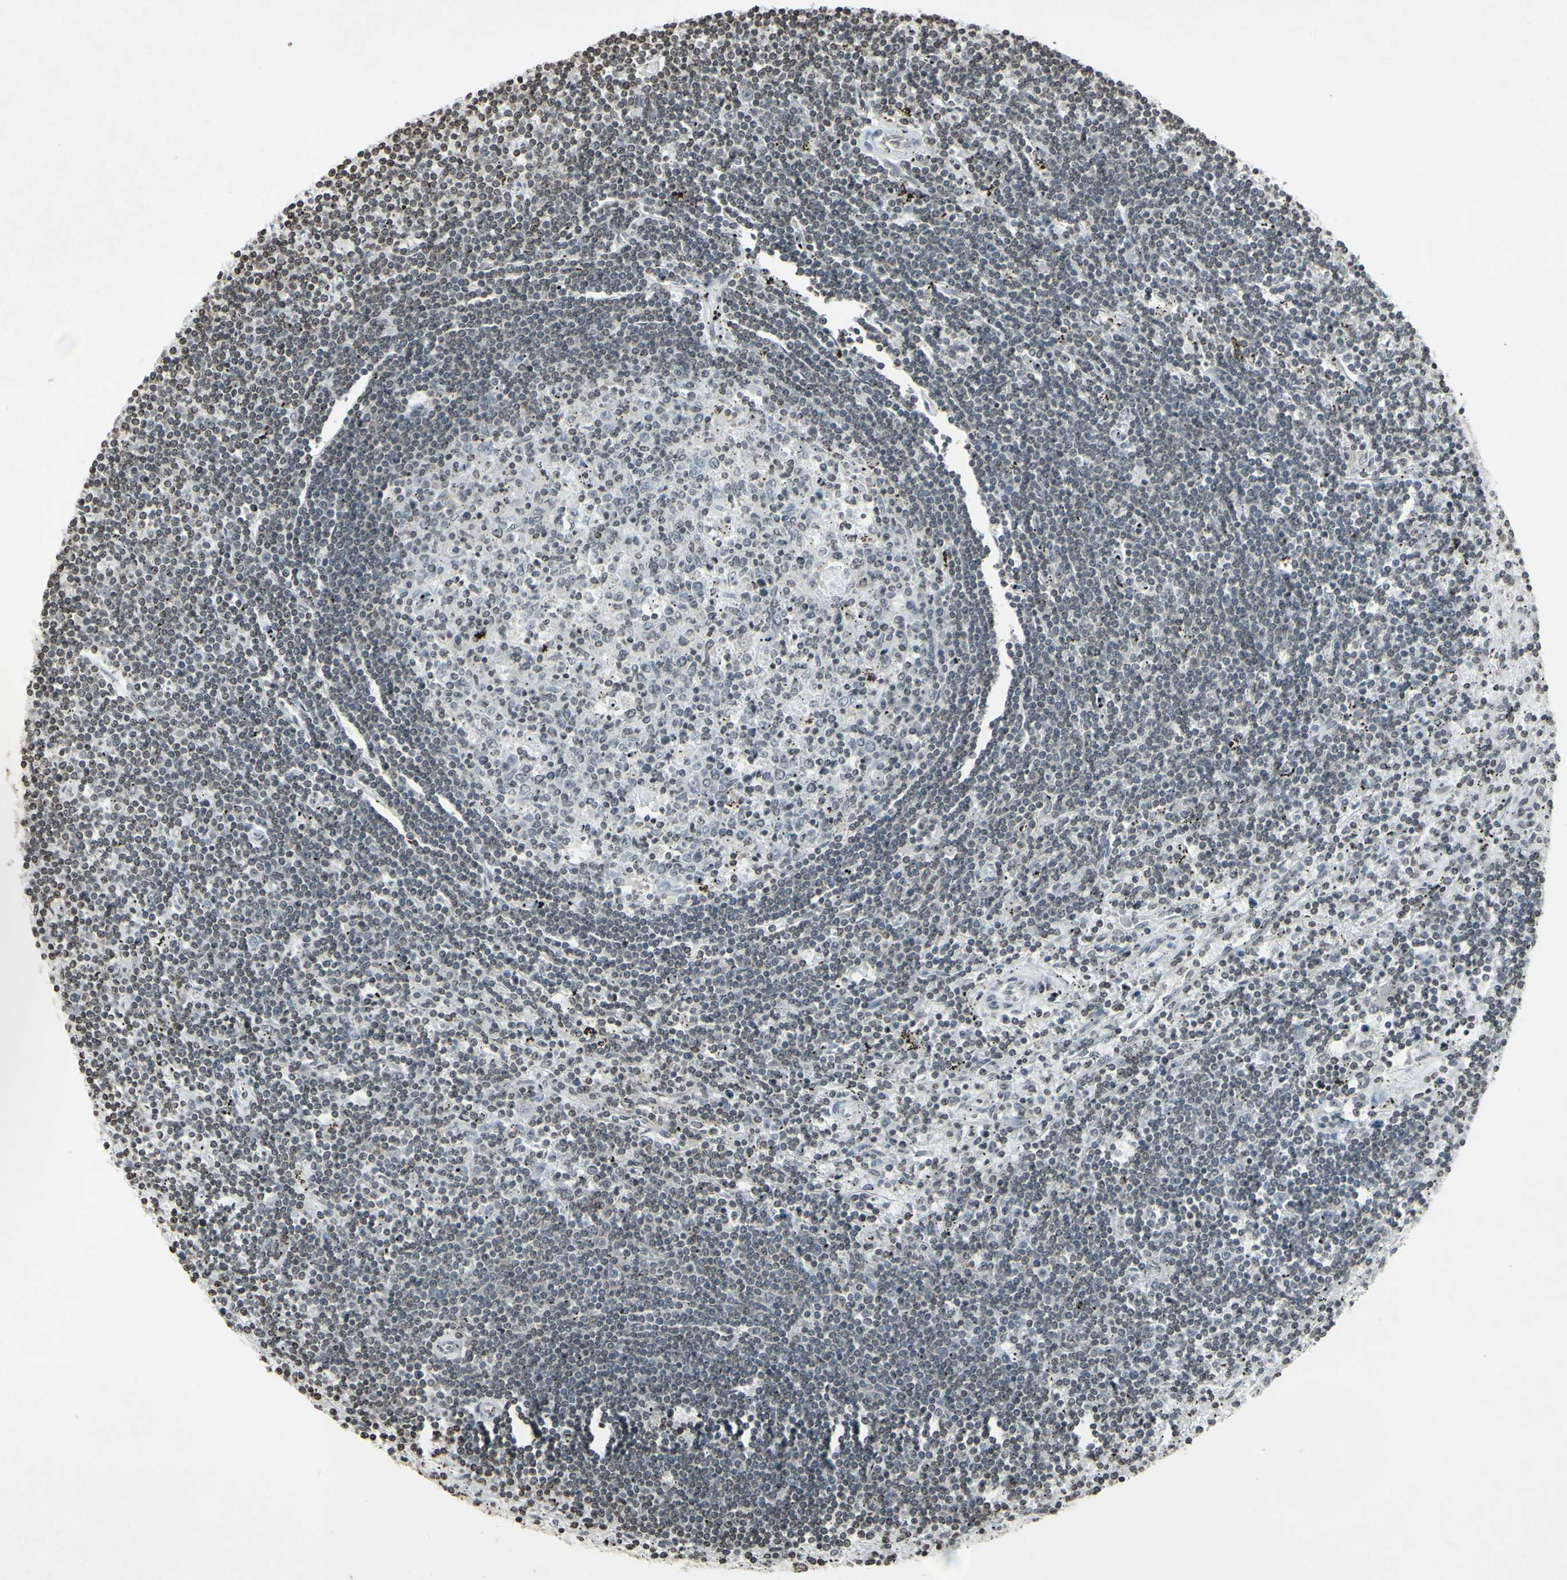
{"staining": {"intensity": "negative", "quantity": "none", "location": "none"}, "tissue": "lymphoma", "cell_type": "Tumor cells", "image_type": "cancer", "snomed": [{"axis": "morphology", "description": "Malignant lymphoma, non-Hodgkin's type, Low grade"}, {"axis": "topography", "description": "Spleen"}], "caption": "Immunohistochemistry (IHC) image of neoplastic tissue: lymphoma stained with DAB reveals no significant protein positivity in tumor cells.", "gene": "CD79B", "patient": {"sex": "male", "age": 76}}